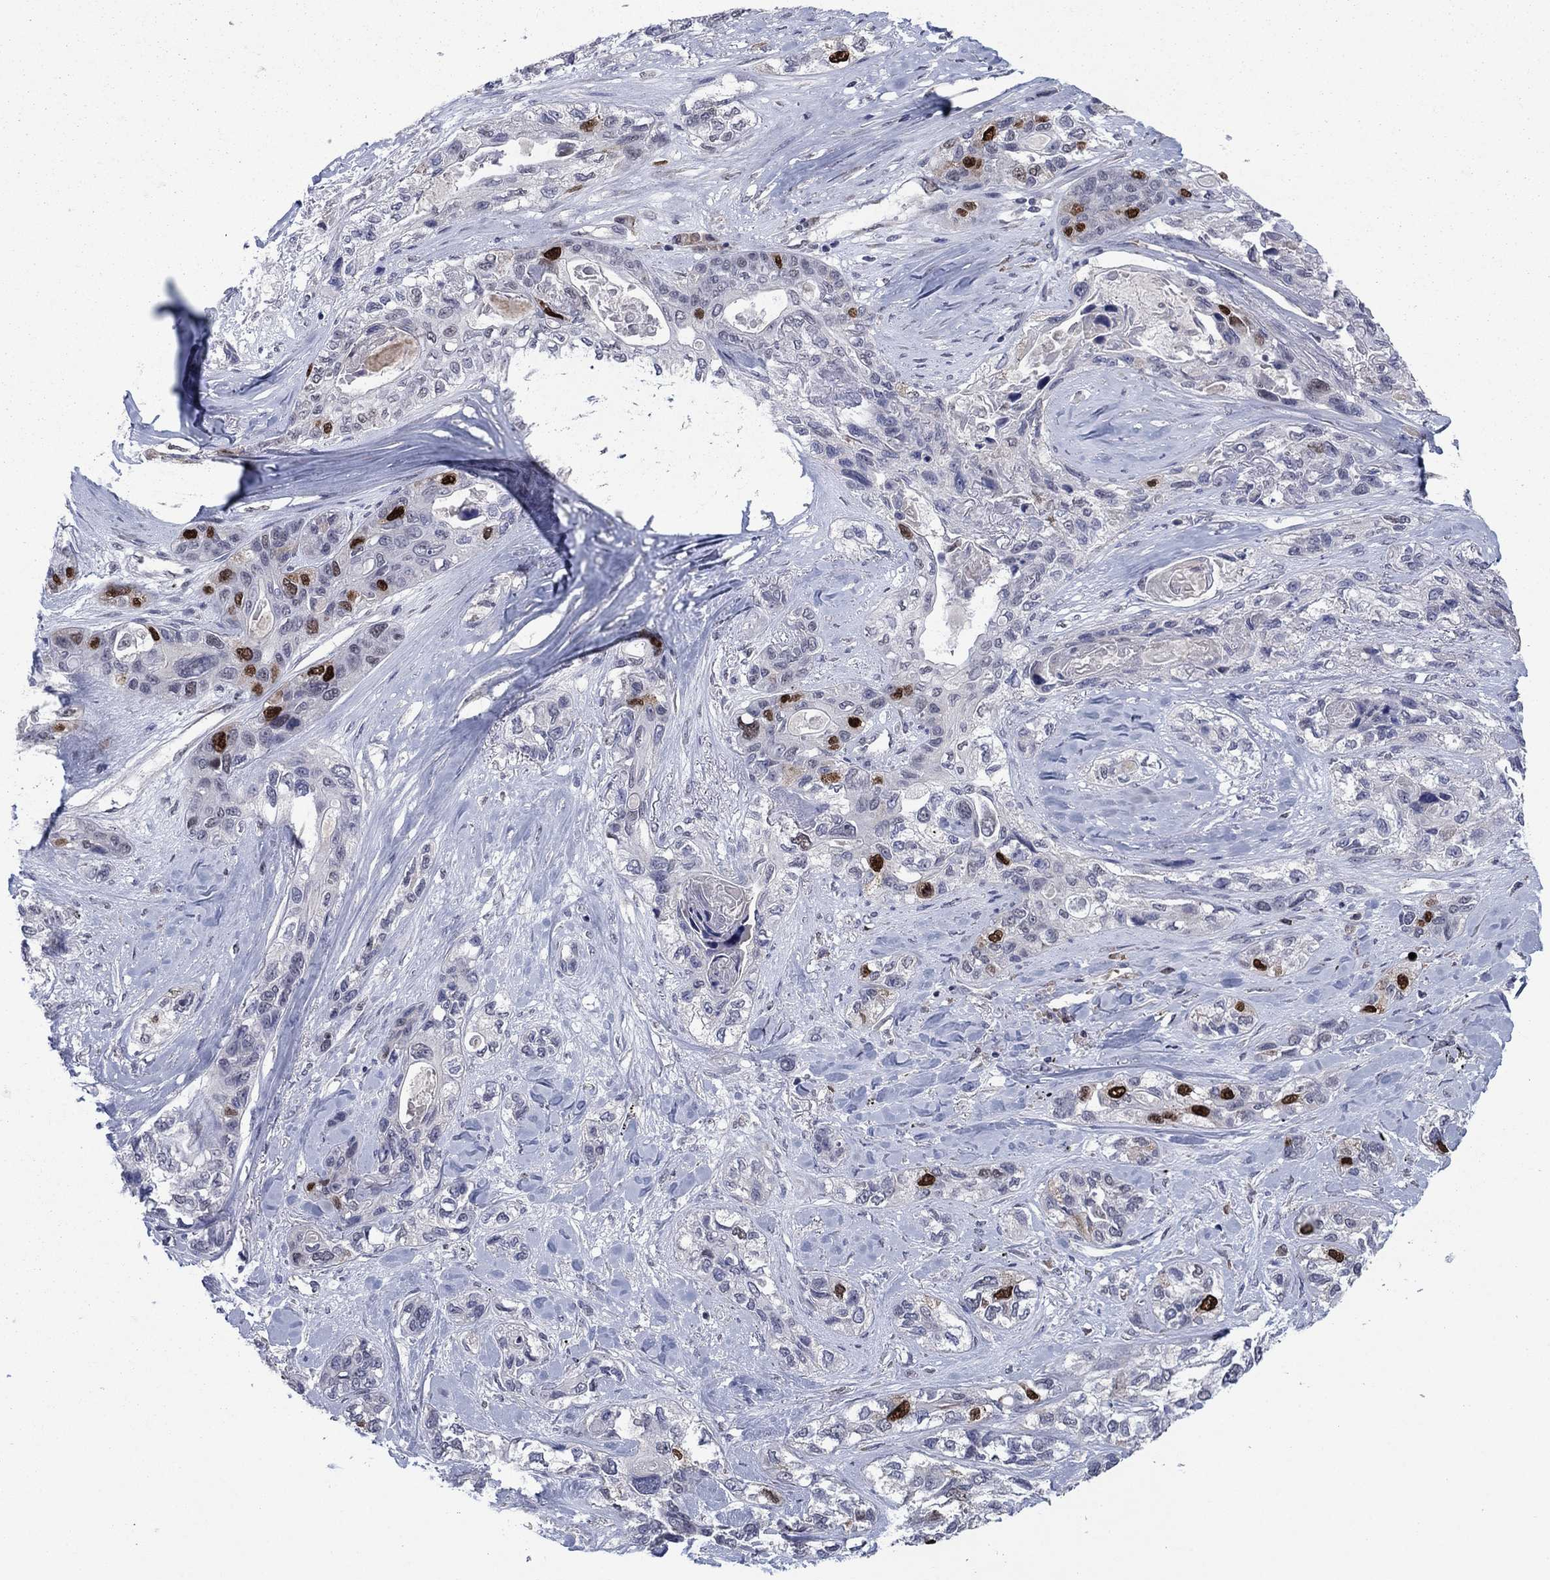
{"staining": {"intensity": "strong", "quantity": "<25%", "location": "nuclear"}, "tissue": "lung cancer", "cell_type": "Tumor cells", "image_type": "cancer", "snomed": [{"axis": "morphology", "description": "Squamous cell carcinoma, NOS"}, {"axis": "topography", "description": "Lung"}], "caption": "Squamous cell carcinoma (lung) stained for a protein (brown) reveals strong nuclear positive staining in approximately <25% of tumor cells.", "gene": "CDCA5", "patient": {"sex": "female", "age": 70}}